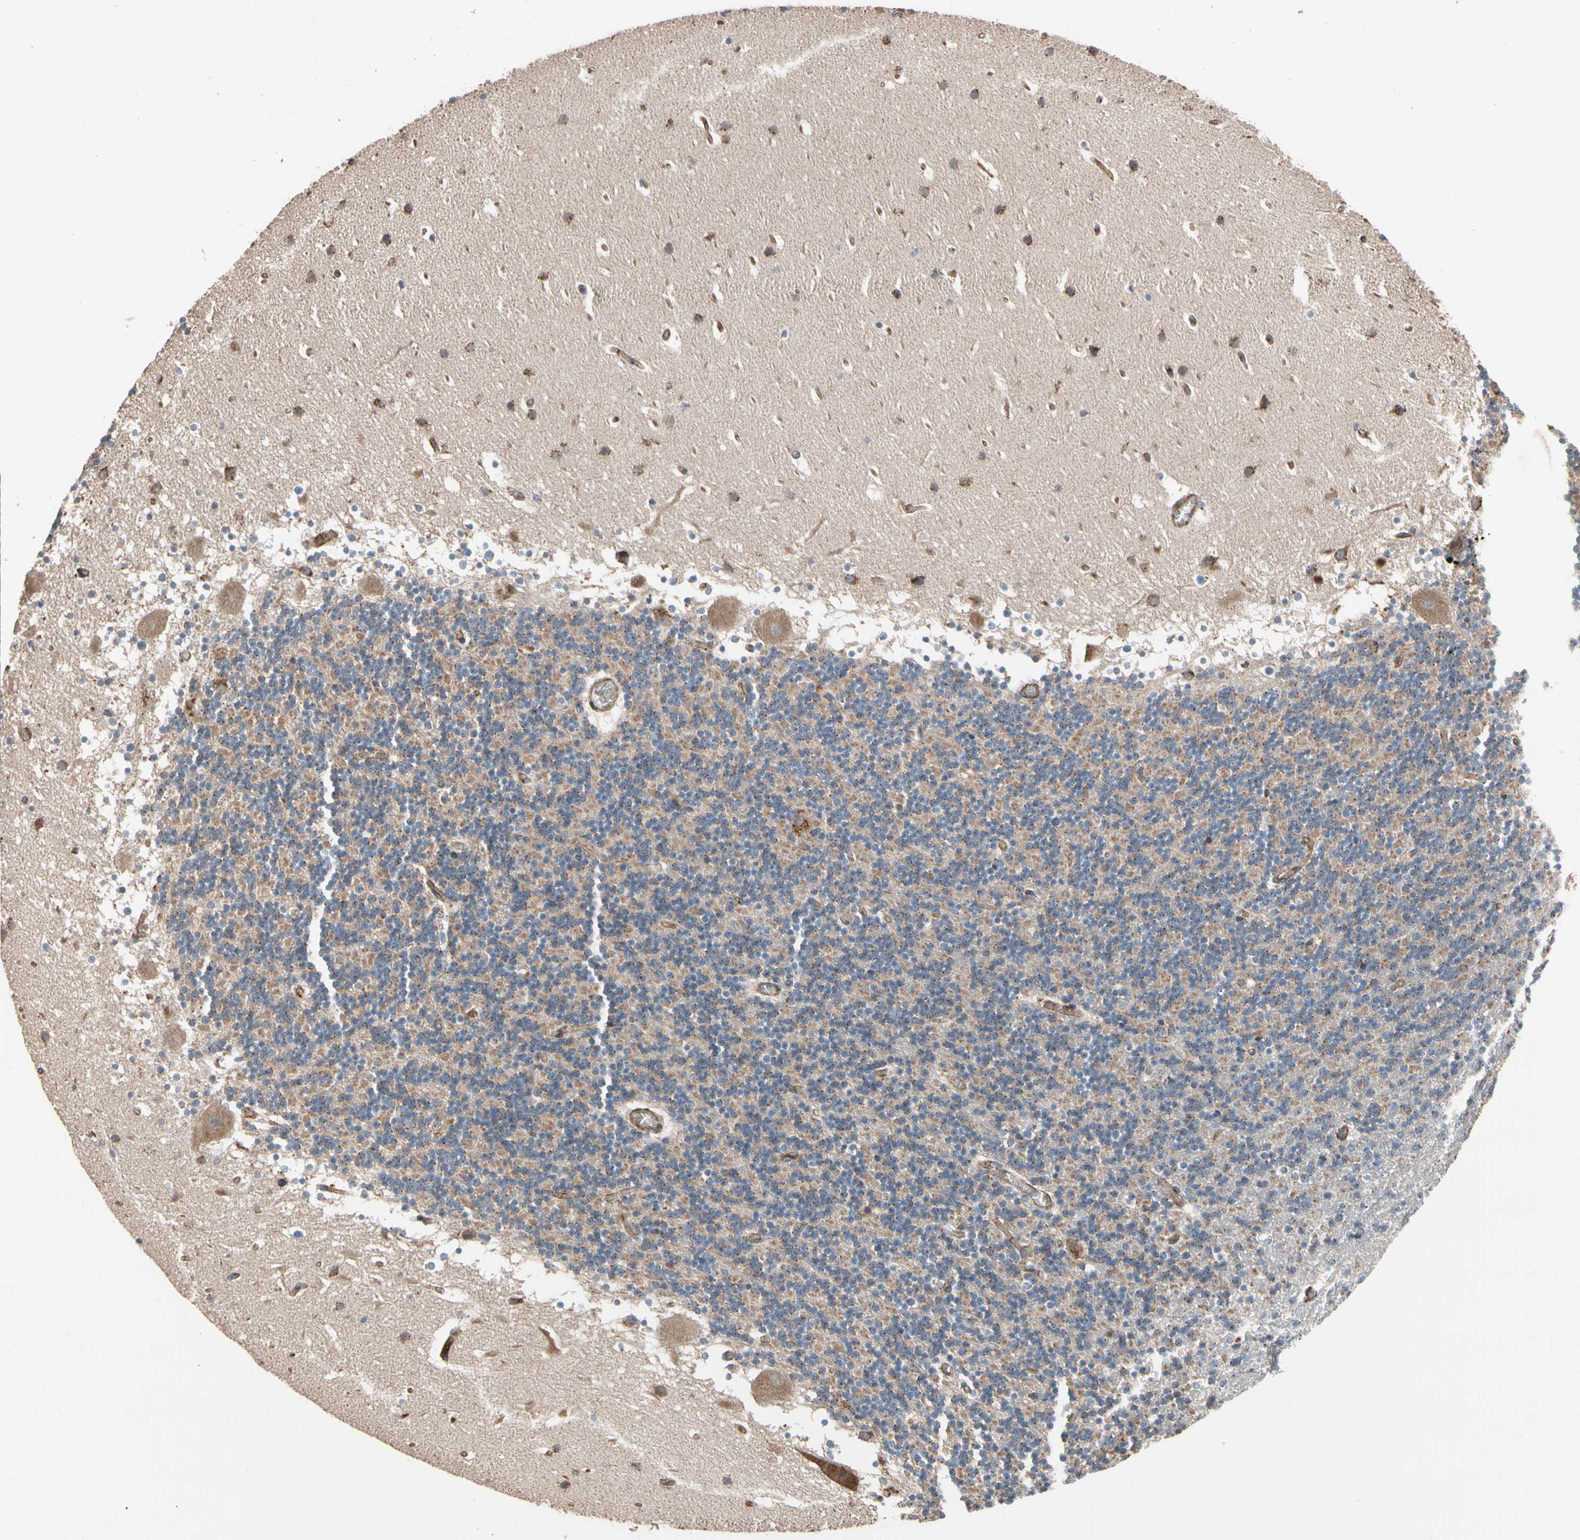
{"staining": {"intensity": "moderate", "quantity": ">75%", "location": "cytoplasmic/membranous"}, "tissue": "cerebellum", "cell_type": "Cells in granular layer", "image_type": "normal", "snomed": [{"axis": "morphology", "description": "Normal tissue, NOS"}, {"axis": "topography", "description": "Cerebellum"}], "caption": "Moderate cytoplasmic/membranous staining for a protein is identified in about >75% of cells in granular layer of benign cerebellum using immunohistochemistry (IHC).", "gene": "GCK", "patient": {"sex": "male", "age": 45}}